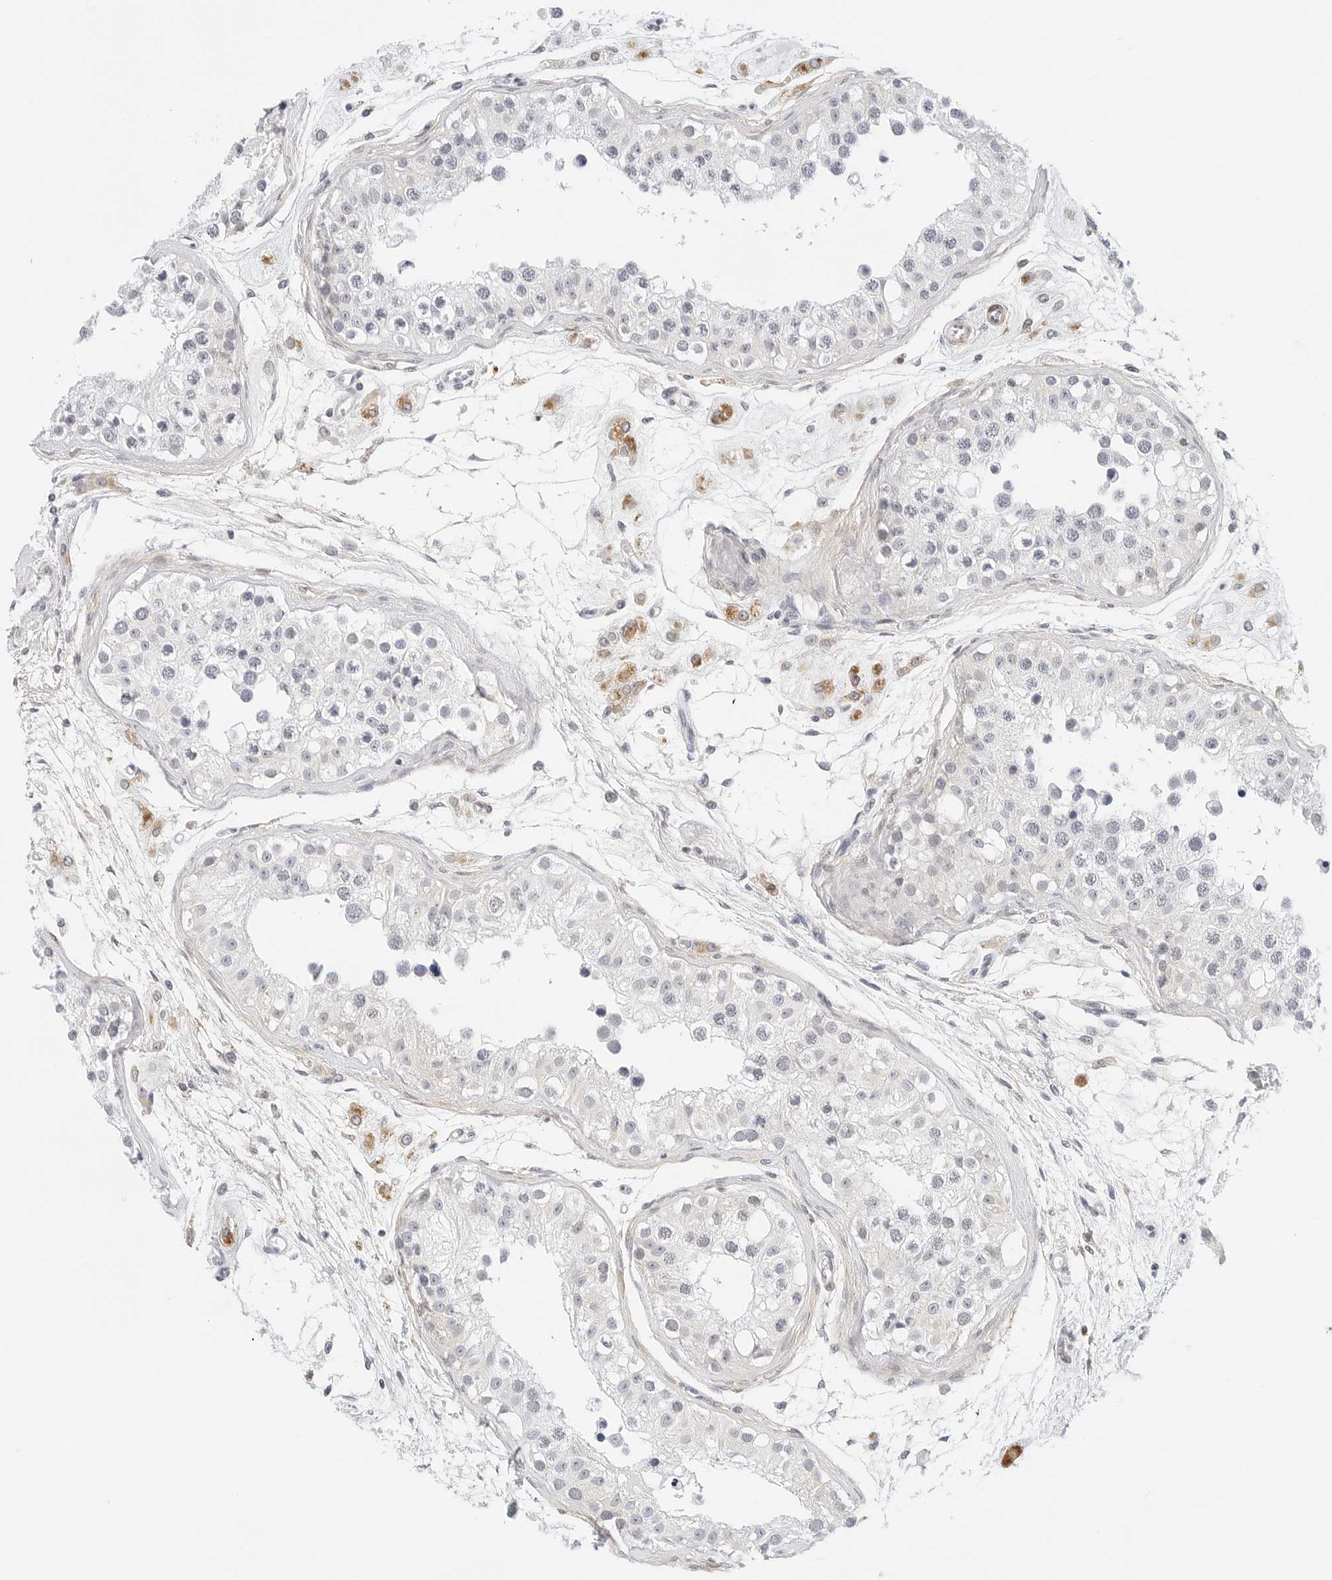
{"staining": {"intensity": "negative", "quantity": "none", "location": "none"}, "tissue": "testis", "cell_type": "Cells in seminiferous ducts", "image_type": "normal", "snomed": [{"axis": "morphology", "description": "Normal tissue, NOS"}, {"axis": "morphology", "description": "Adenocarcinoma, metastatic, NOS"}, {"axis": "topography", "description": "Testis"}], "caption": "There is no significant expression in cells in seminiferous ducts of testis. (Stains: DAB (3,3'-diaminobenzidine) immunohistochemistry (IHC) with hematoxylin counter stain, Microscopy: brightfield microscopy at high magnification).", "gene": "PKDCC", "patient": {"sex": "male", "age": 26}}